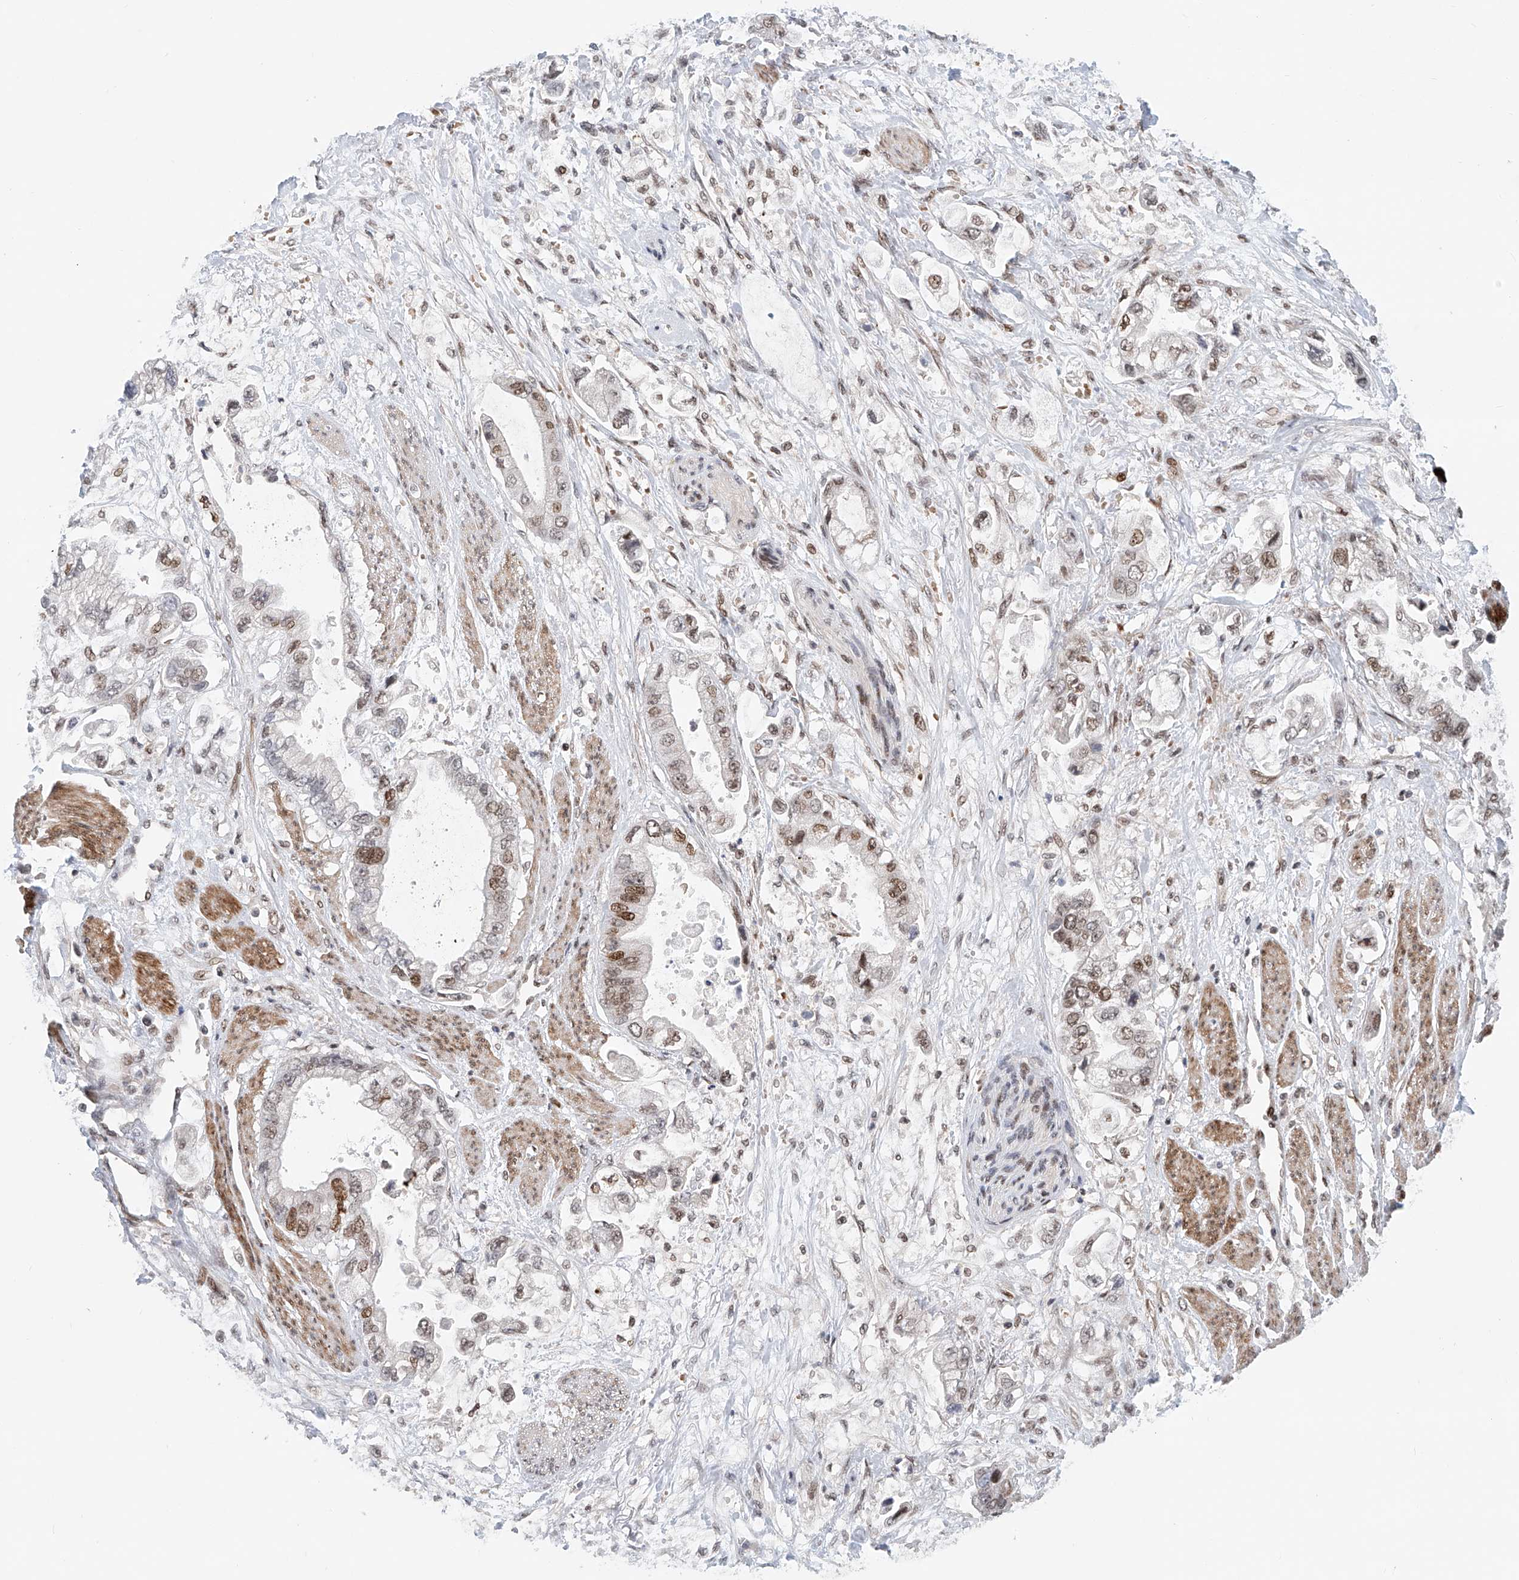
{"staining": {"intensity": "moderate", "quantity": ">75%", "location": "nuclear"}, "tissue": "stomach cancer", "cell_type": "Tumor cells", "image_type": "cancer", "snomed": [{"axis": "morphology", "description": "Adenocarcinoma, NOS"}, {"axis": "topography", "description": "Stomach"}], "caption": "The histopathology image shows immunohistochemical staining of stomach cancer. There is moderate nuclear positivity is present in approximately >75% of tumor cells. Using DAB (brown) and hematoxylin (blue) stains, captured at high magnification using brightfield microscopy.", "gene": "ZNF470", "patient": {"sex": "male", "age": 62}}